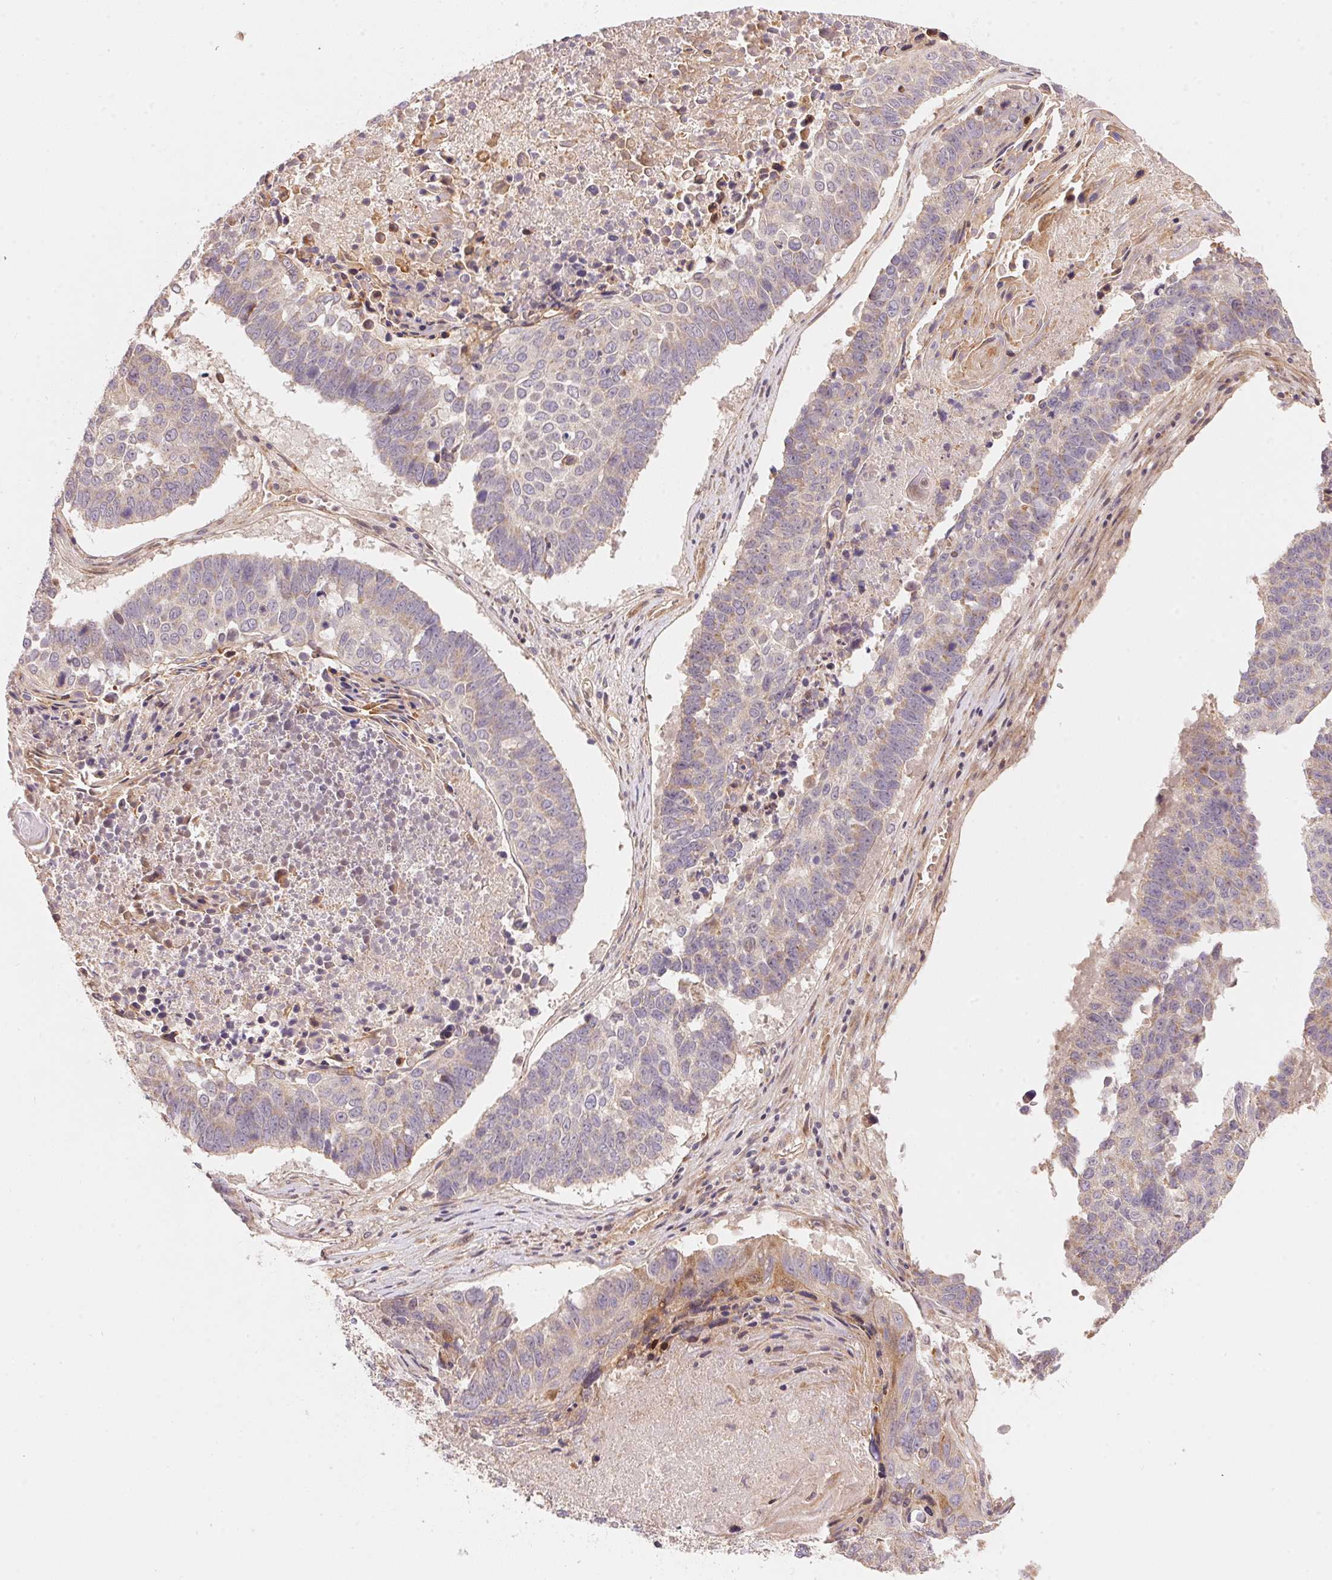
{"staining": {"intensity": "negative", "quantity": "none", "location": "none"}, "tissue": "lung cancer", "cell_type": "Tumor cells", "image_type": "cancer", "snomed": [{"axis": "morphology", "description": "Squamous cell carcinoma, NOS"}, {"axis": "topography", "description": "Lung"}], "caption": "This is a micrograph of immunohistochemistry staining of lung cancer (squamous cell carcinoma), which shows no positivity in tumor cells. (Immunohistochemistry, brightfield microscopy, high magnification).", "gene": "TNIP2", "patient": {"sex": "male", "age": 73}}